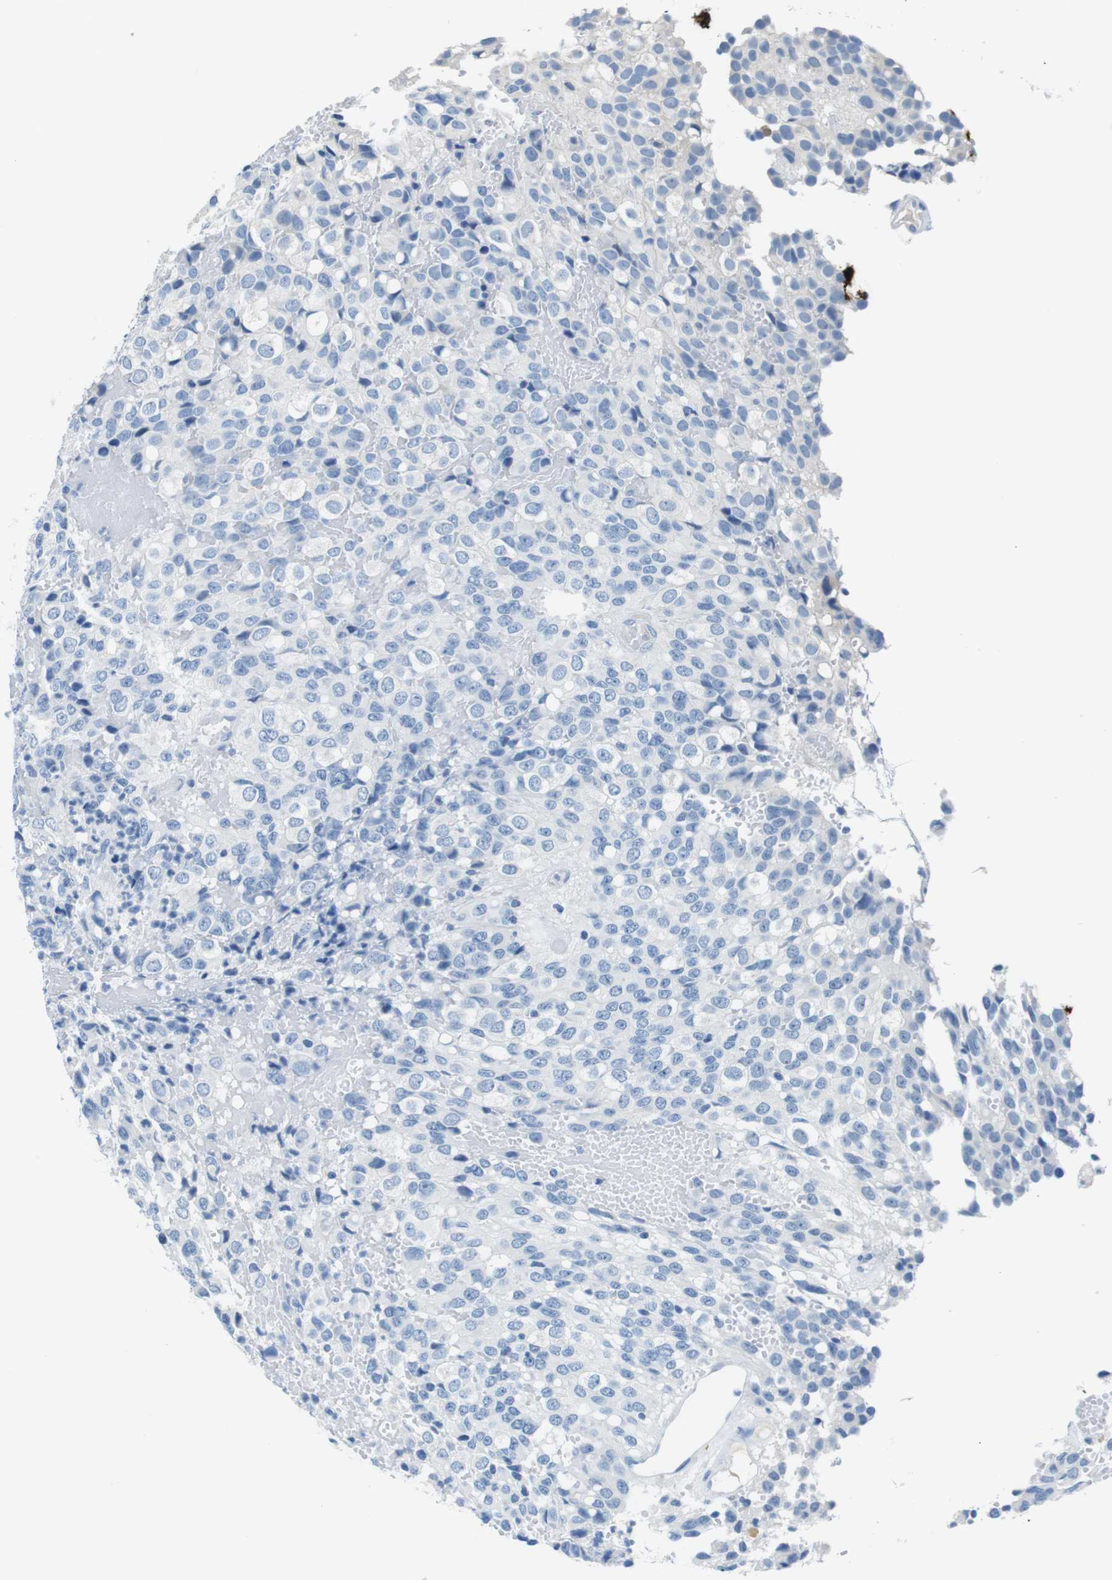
{"staining": {"intensity": "negative", "quantity": "none", "location": "none"}, "tissue": "glioma", "cell_type": "Tumor cells", "image_type": "cancer", "snomed": [{"axis": "morphology", "description": "Glioma, malignant, High grade"}, {"axis": "topography", "description": "Brain"}], "caption": "Tumor cells show no significant protein positivity in glioma. The staining was performed using DAB (3,3'-diaminobenzidine) to visualize the protein expression in brown, while the nuclei were stained in blue with hematoxylin (Magnification: 20x).", "gene": "SLC35A3", "patient": {"sex": "male", "age": 32}}